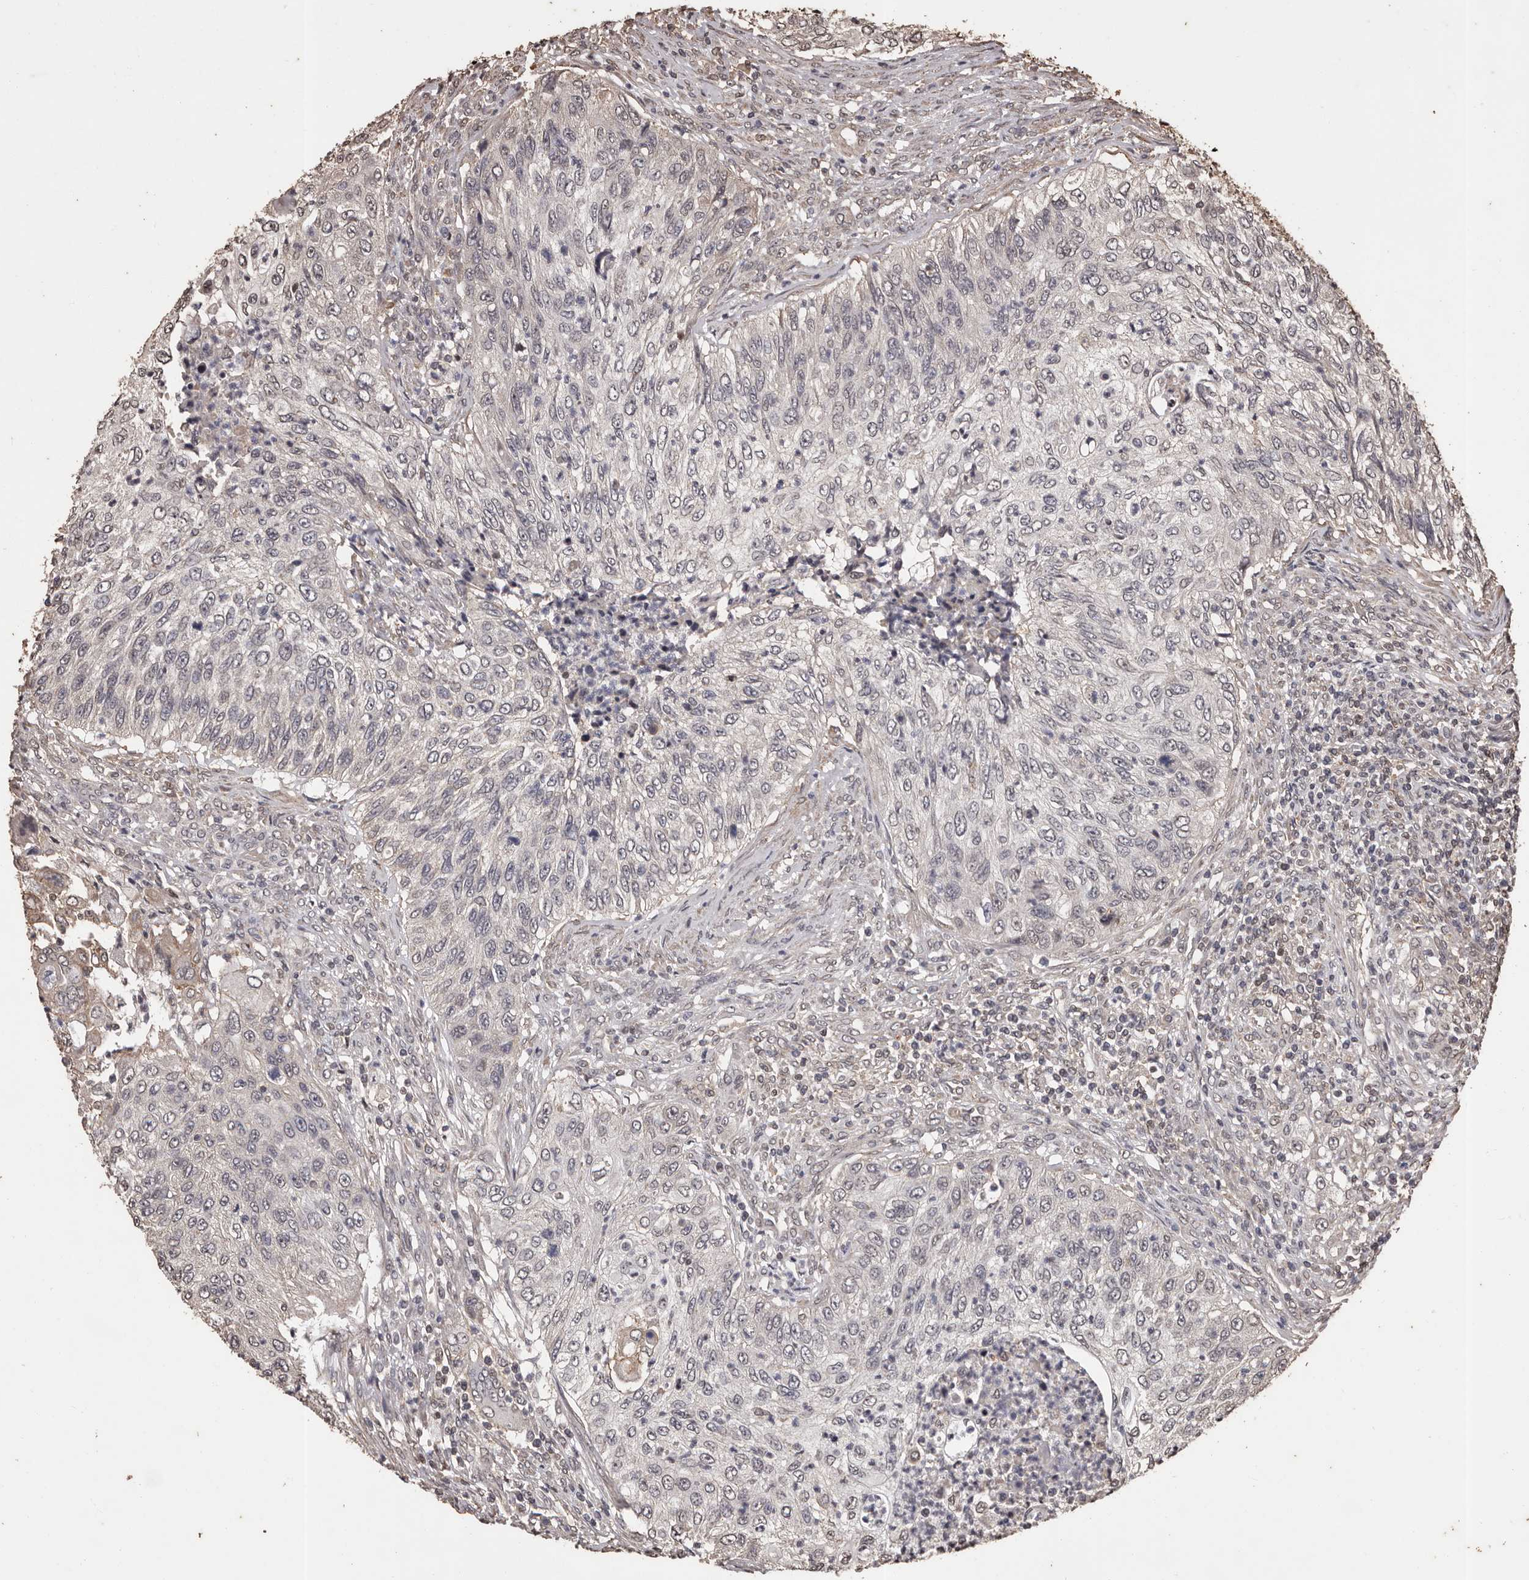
{"staining": {"intensity": "negative", "quantity": "none", "location": "none"}, "tissue": "urothelial cancer", "cell_type": "Tumor cells", "image_type": "cancer", "snomed": [{"axis": "morphology", "description": "Urothelial carcinoma, High grade"}, {"axis": "topography", "description": "Urinary bladder"}], "caption": "Tumor cells show no significant protein staining in urothelial carcinoma (high-grade).", "gene": "NAV1", "patient": {"sex": "female", "age": 60}}